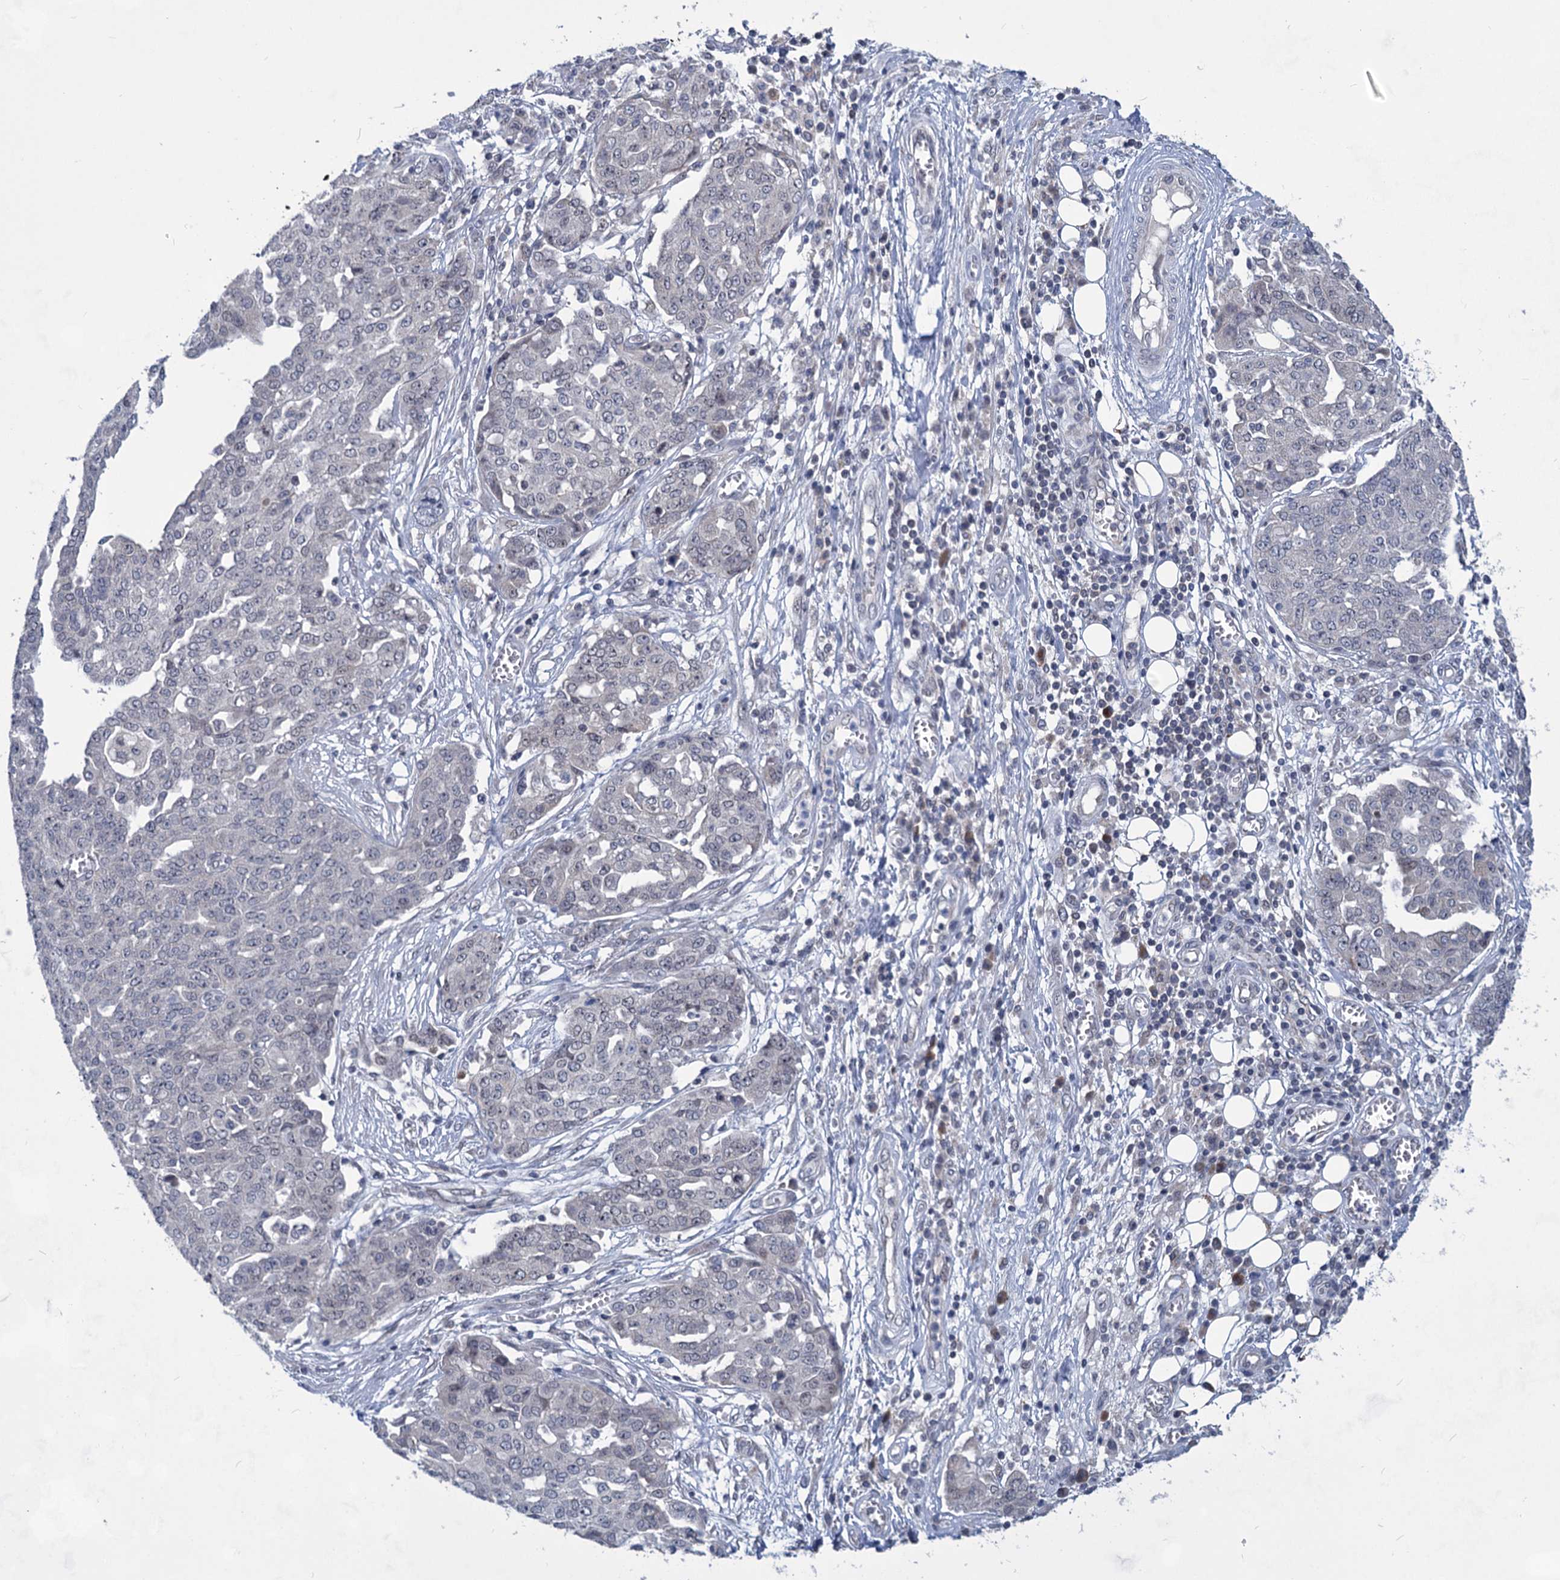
{"staining": {"intensity": "negative", "quantity": "none", "location": "none"}, "tissue": "ovarian cancer", "cell_type": "Tumor cells", "image_type": "cancer", "snomed": [{"axis": "morphology", "description": "Cystadenocarcinoma, serous, NOS"}, {"axis": "topography", "description": "Soft tissue"}, {"axis": "topography", "description": "Ovary"}], "caption": "Immunohistochemical staining of human ovarian cancer displays no significant staining in tumor cells. (Stains: DAB (3,3'-diaminobenzidine) IHC with hematoxylin counter stain, Microscopy: brightfield microscopy at high magnification).", "gene": "TTC17", "patient": {"sex": "female", "age": 57}}